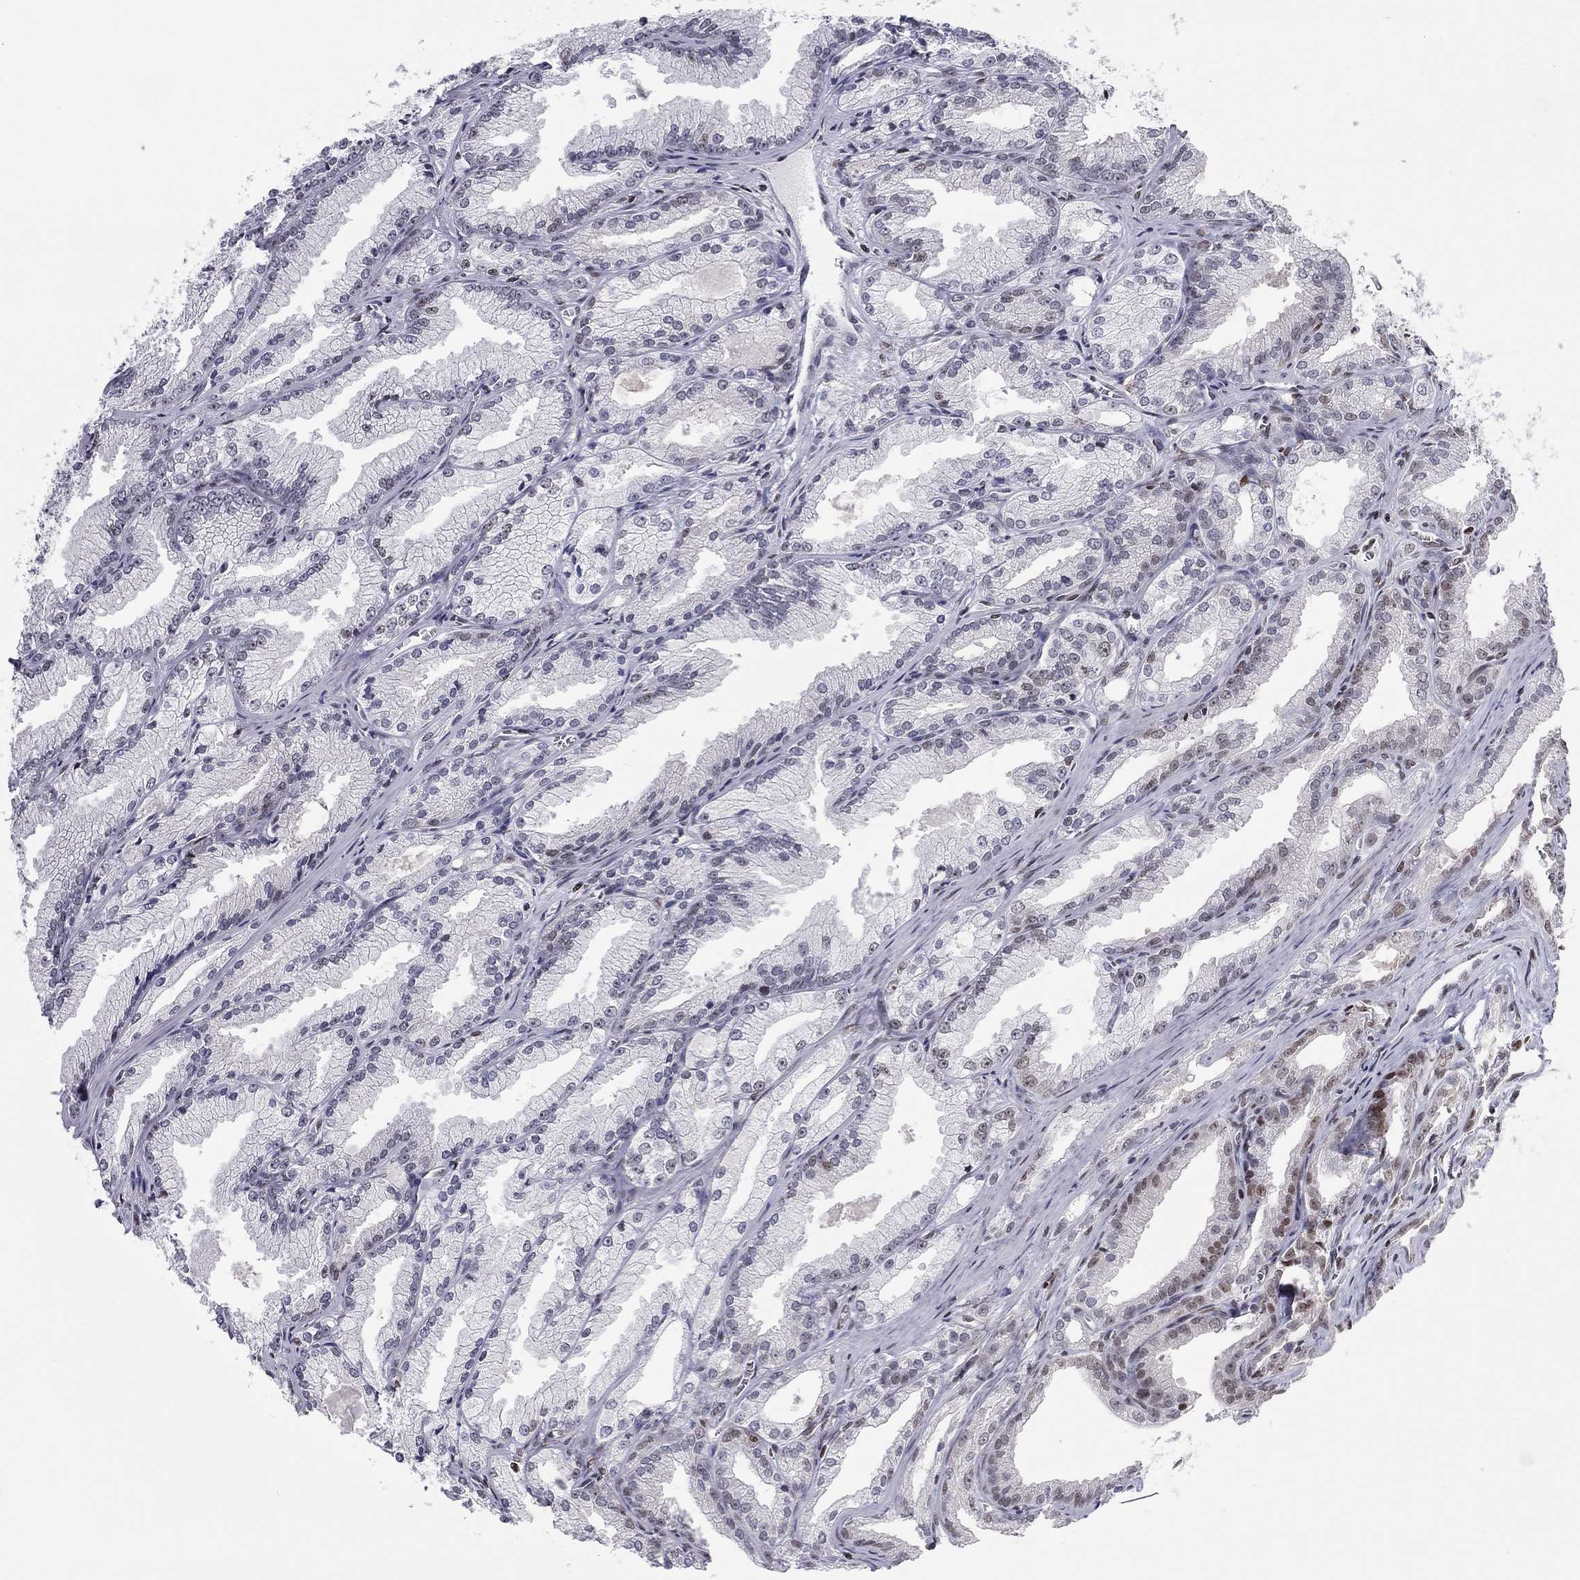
{"staining": {"intensity": "strong", "quantity": "<25%", "location": "nuclear"}, "tissue": "prostate cancer", "cell_type": "Tumor cells", "image_type": "cancer", "snomed": [{"axis": "morphology", "description": "Adenocarcinoma, NOS"}, {"axis": "morphology", "description": "Adenocarcinoma, High grade"}, {"axis": "topography", "description": "Prostate"}], "caption": "Immunohistochemical staining of human prostate high-grade adenocarcinoma displays medium levels of strong nuclear protein staining in approximately <25% of tumor cells. Nuclei are stained in blue.", "gene": "H2AX", "patient": {"sex": "male", "age": 70}}